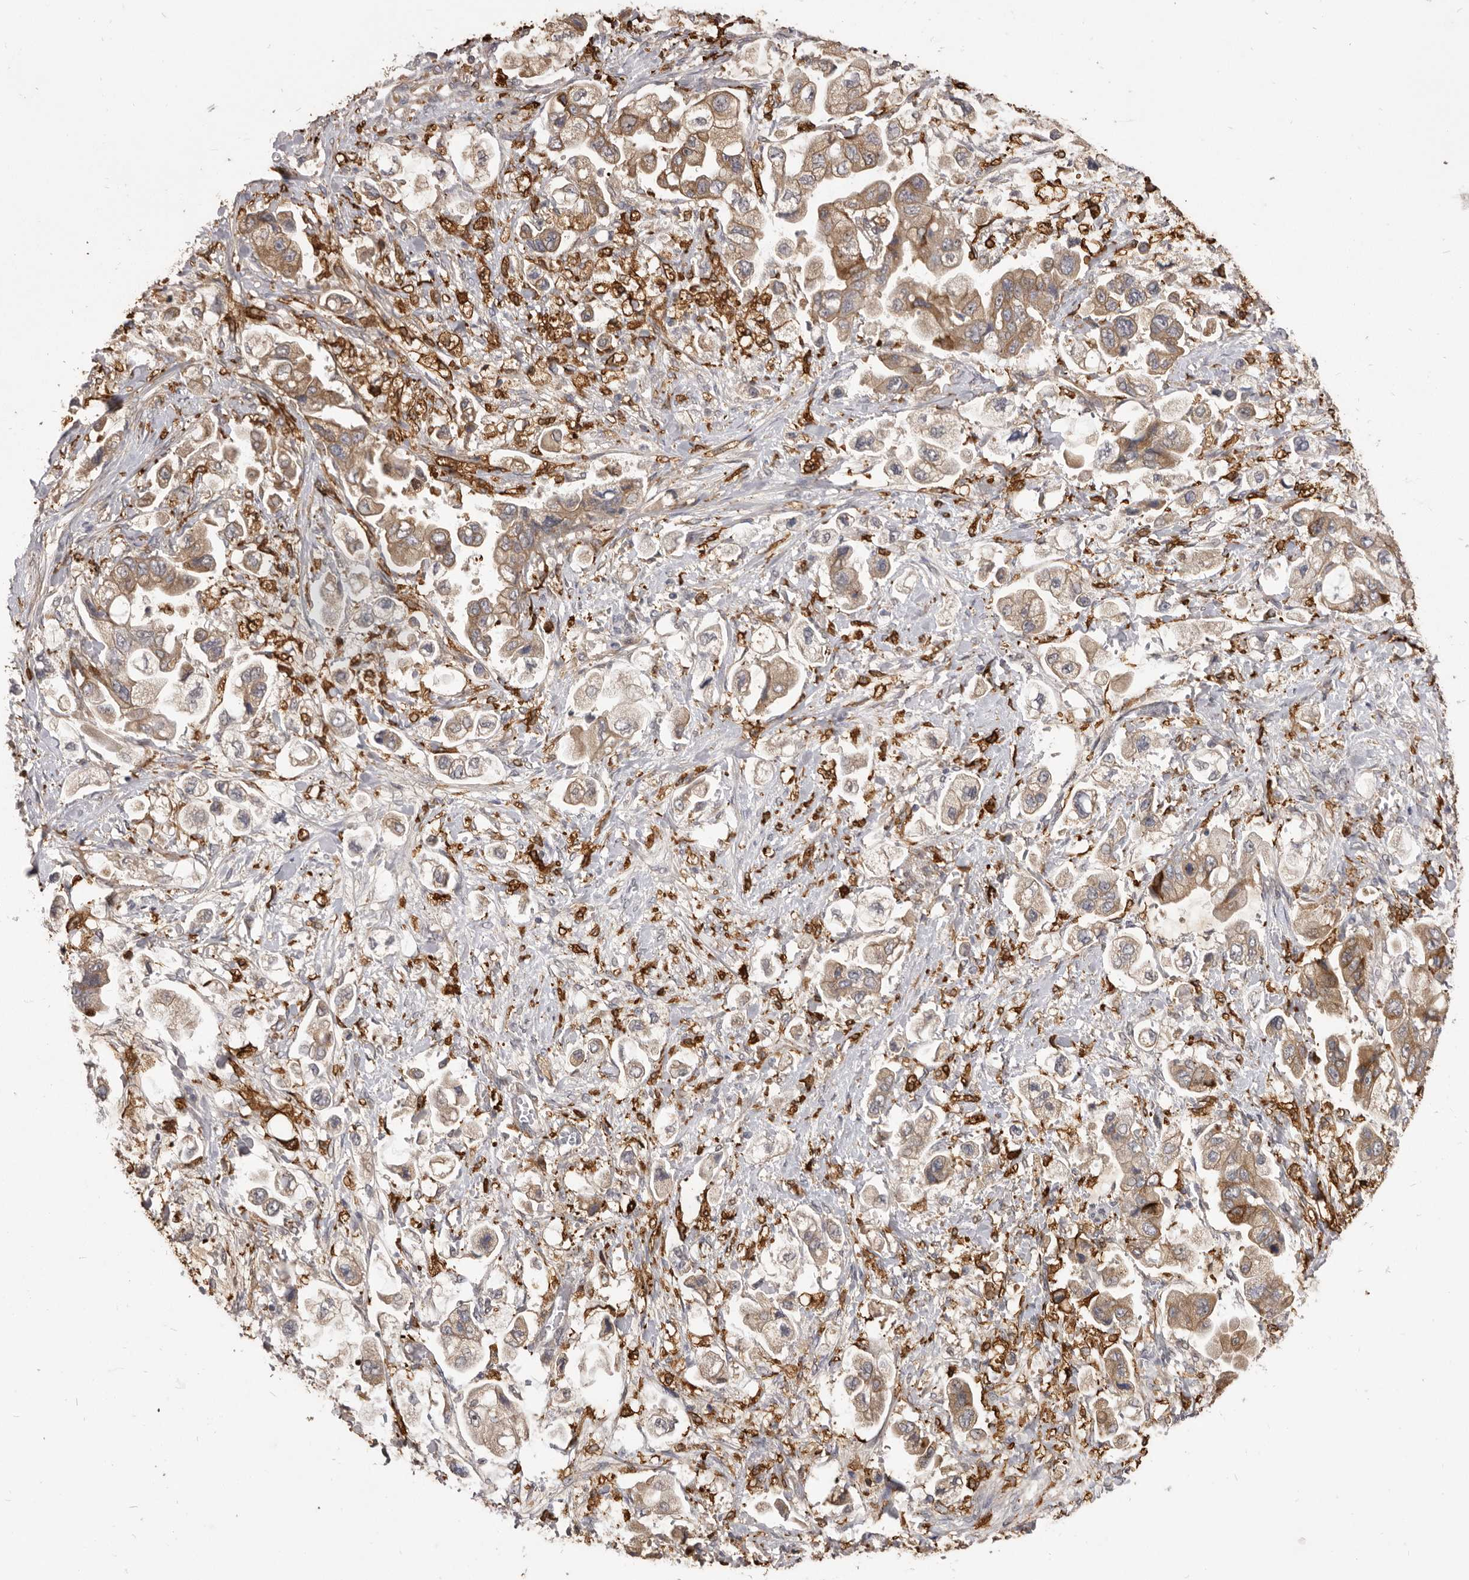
{"staining": {"intensity": "moderate", "quantity": ">75%", "location": "cytoplasmic/membranous"}, "tissue": "stomach cancer", "cell_type": "Tumor cells", "image_type": "cancer", "snomed": [{"axis": "morphology", "description": "Adenocarcinoma, NOS"}, {"axis": "topography", "description": "Stomach"}], "caption": "Moderate cytoplasmic/membranous staining is seen in approximately >75% of tumor cells in stomach cancer (adenocarcinoma). The protein is shown in brown color, while the nuclei are stained blue.", "gene": "VPS45", "patient": {"sex": "male", "age": 62}}